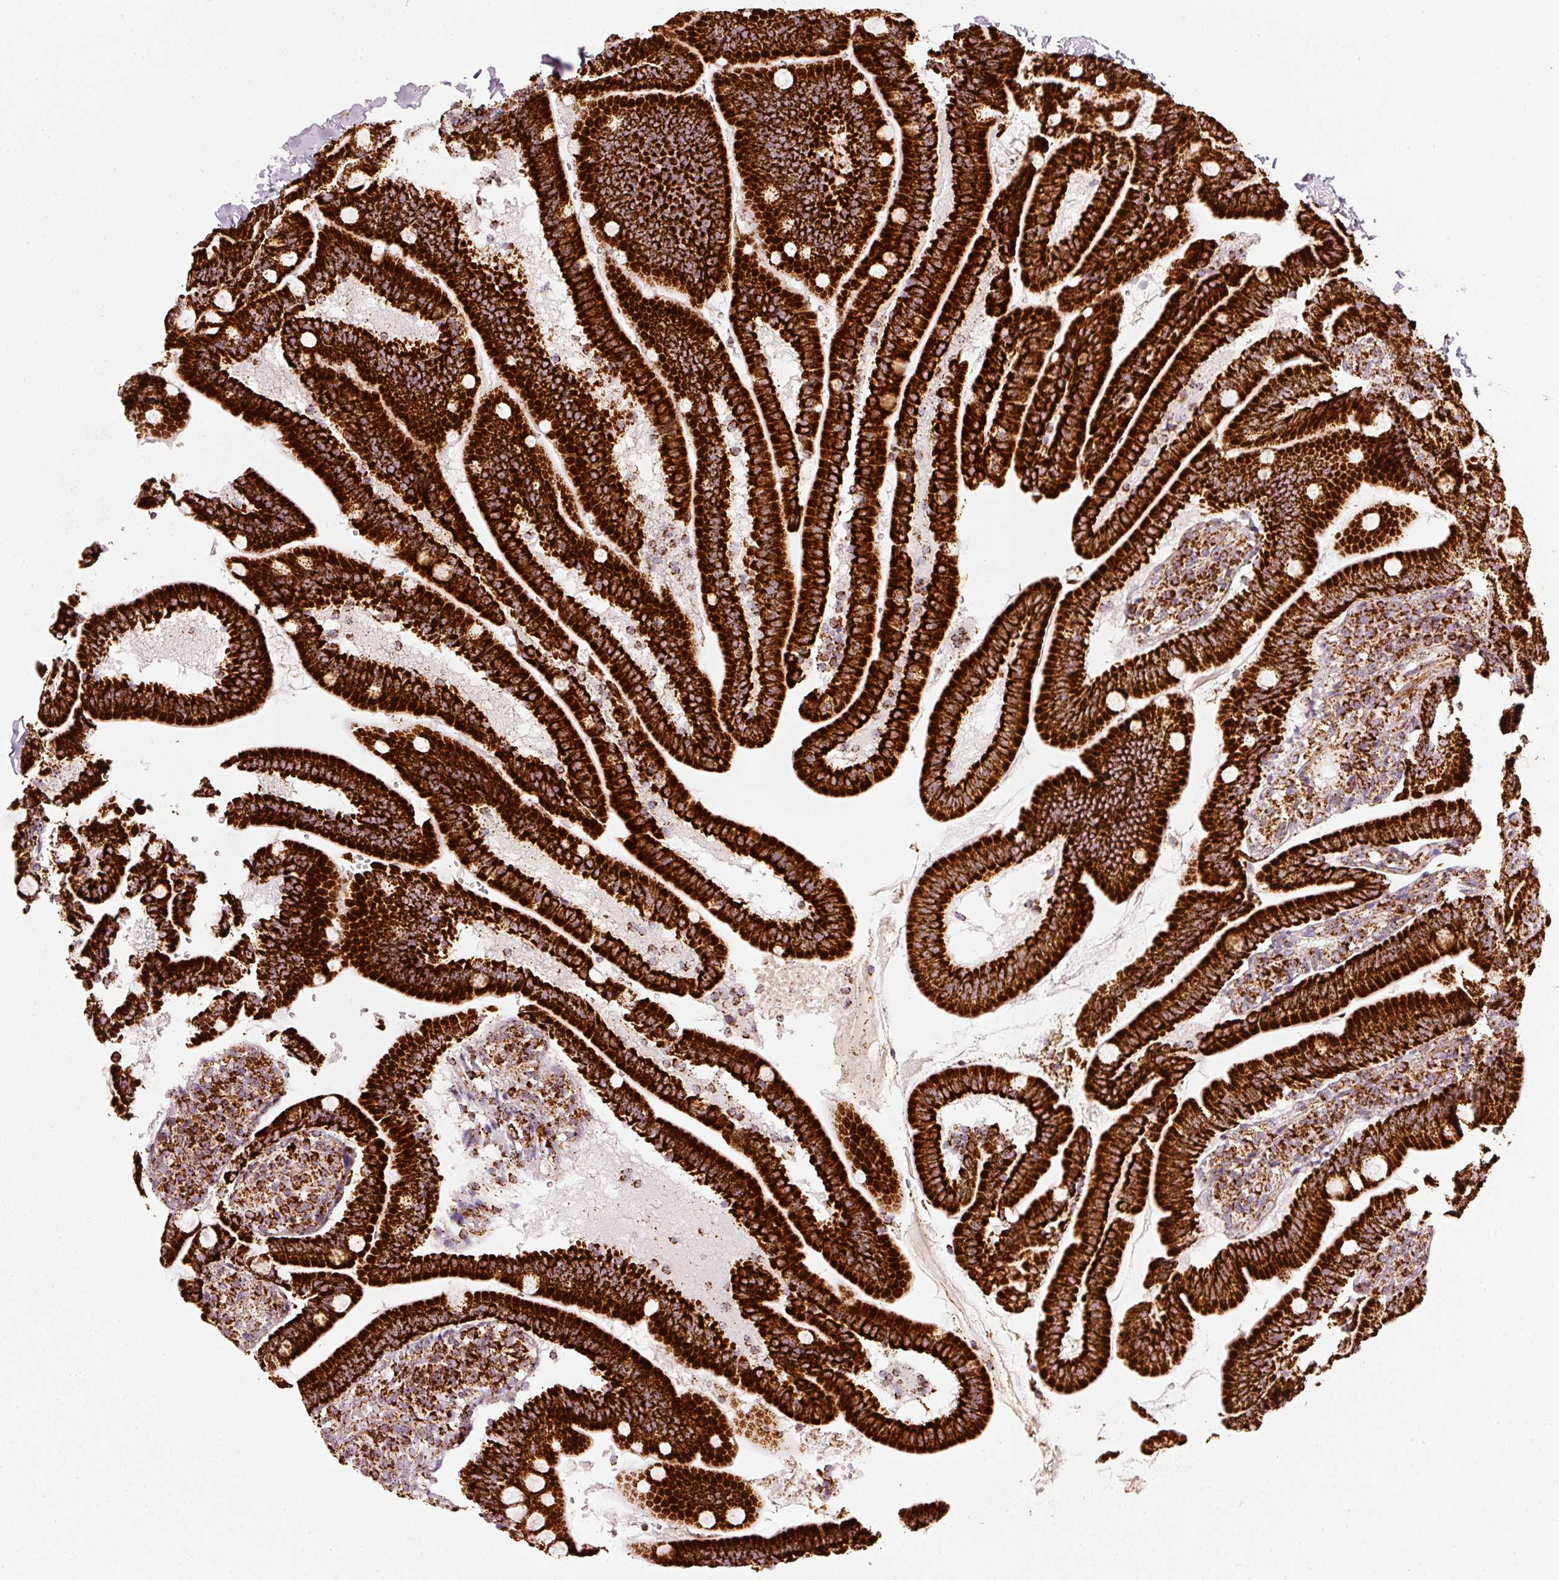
{"staining": {"intensity": "strong", "quantity": ">75%", "location": "cytoplasmic/membranous"}, "tissue": "duodenum", "cell_type": "Glandular cells", "image_type": "normal", "snomed": [{"axis": "morphology", "description": "Normal tissue, NOS"}, {"axis": "topography", "description": "Duodenum"}], "caption": "Protein expression analysis of unremarkable human duodenum reveals strong cytoplasmic/membranous expression in about >75% of glandular cells. (DAB (3,3'-diaminobenzidine) IHC, brown staining for protein, blue staining for nuclei).", "gene": "UQCRC1", "patient": {"sex": "female", "age": 67}}